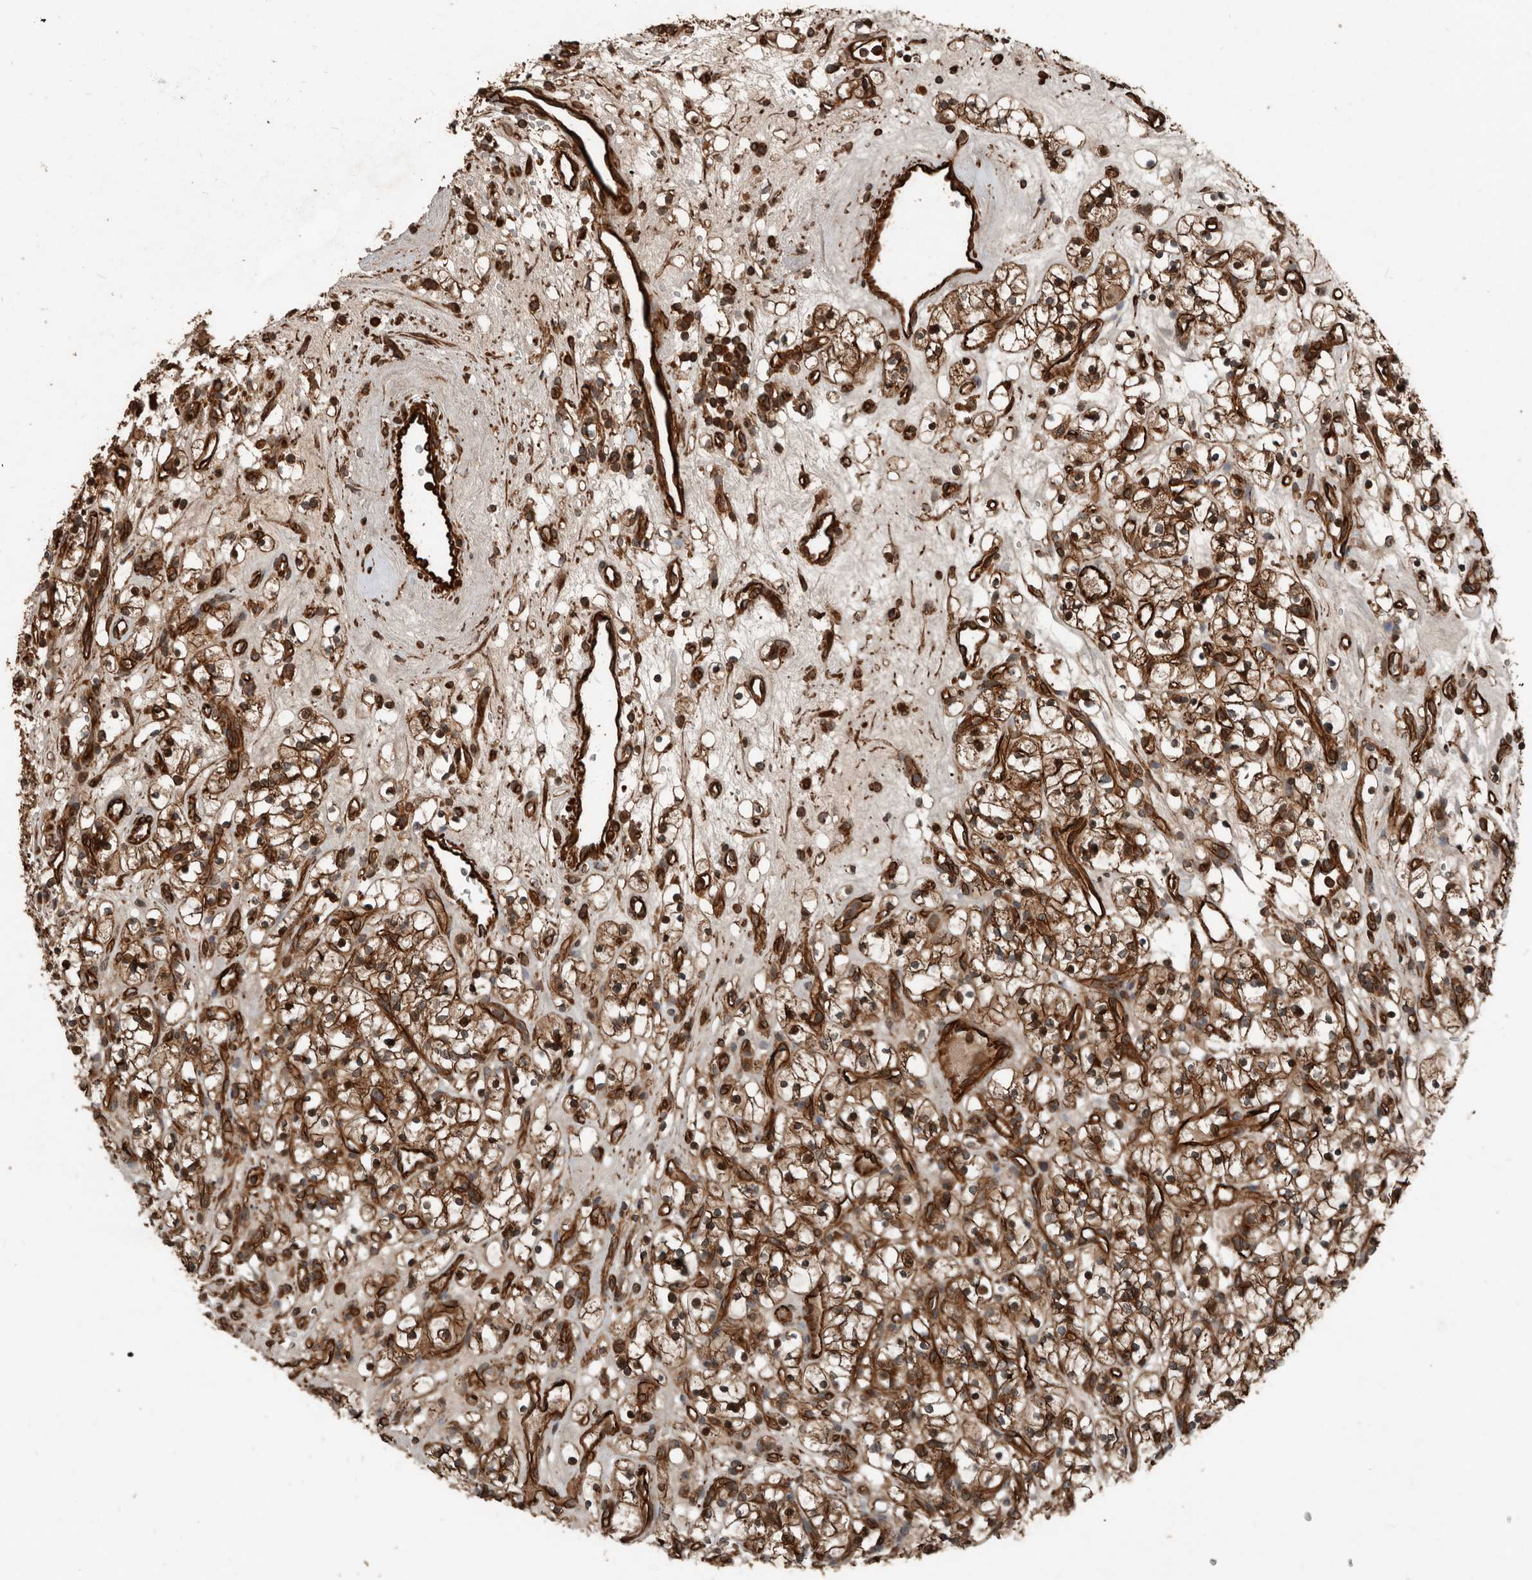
{"staining": {"intensity": "moderate", "quantity": ">75%", "location": "cytoplasmic/membranous"}, "tissue": "renal cancer", "cell_type": "Tumor cells", "image_type": "cancer", "snomed": [{"axis": "morphology", "description": "Adenocarcinoma, NOS"}, {"axis": "topography", "description": "Kidney"}], "caption": "Immunohistochemical staining of human renal cancer shows medium levels of moderate cytoplasmic/membranous positivity in about >75% of tumor cells. The protein is stained brown, and the nuclei are stained in blue (DAB (3,3'-diaminobenzidine) IHC with brightfield microscopy, high magnification).", "gene": "YOD1", "patient": {"sex": "female", "age": 57}}